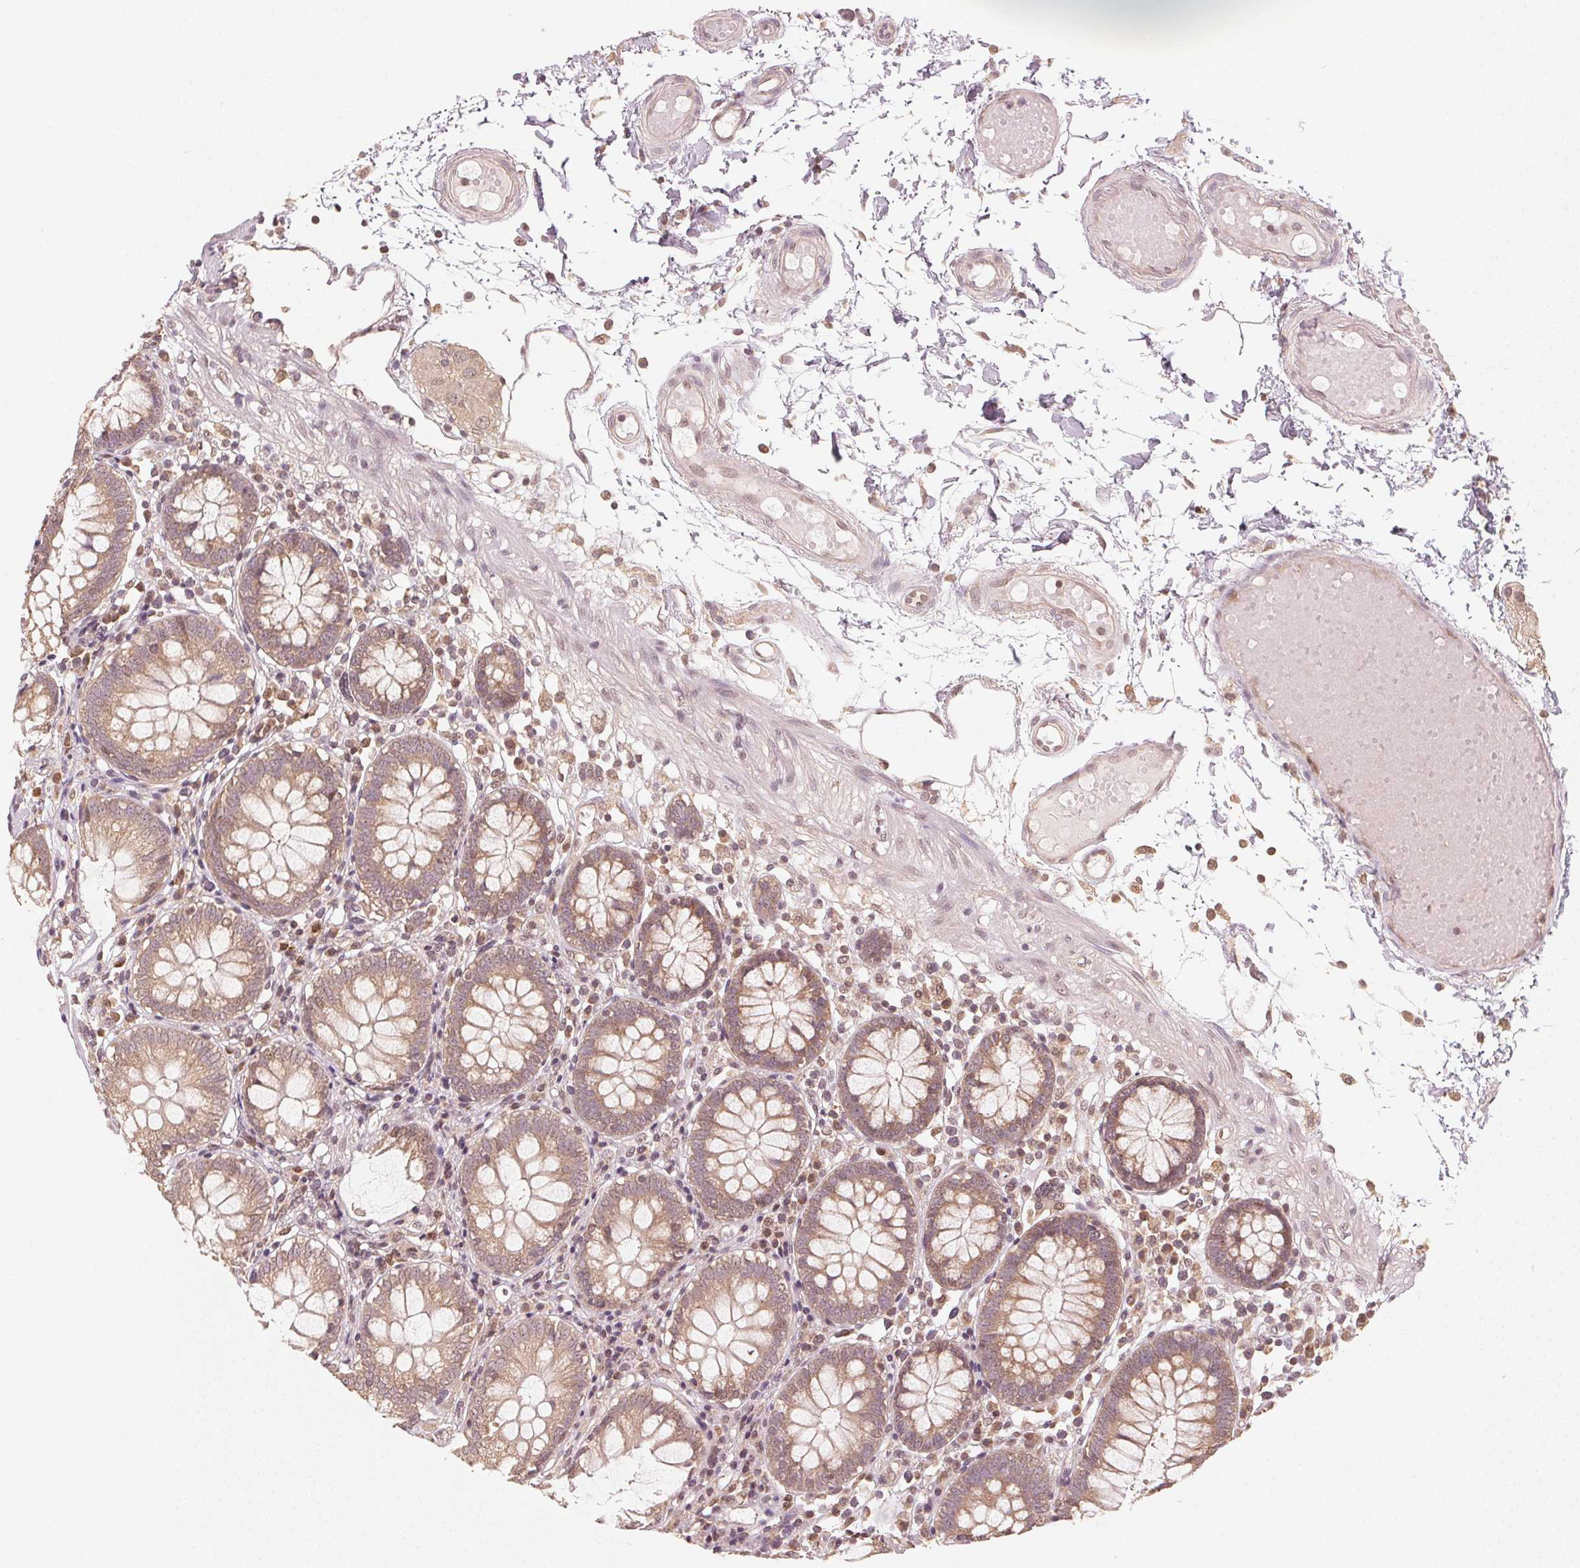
{"staining": {"intensity": "weak", "quantity": ">75%", "location": "cytoplasmic/membranous,nuclear"}, "tissue": "colon", "cell_type": "Endothelial cells", "image_type": "normal", "snomed": [{"axis": "morphology", "description": "Normal tissue, NOS"}, {"axis": "morphology", "description": "Adenocarcinoma, NOS"}, {"axis": "topography", "description": "Colon"}], "caption": "Immunohistochemistry (IHC) photomicrograph of normal colon: colon stained using immunohistochemistry shows low levels of weak protein expression localized specifically in the cytoplasmic/membranous,nuclear of endothelial cells, appearing as a cytoplasmic/membranous,nuclear brown color.", "gene": "C2orf73", "patient": {"sex": "male", "age": 83}}